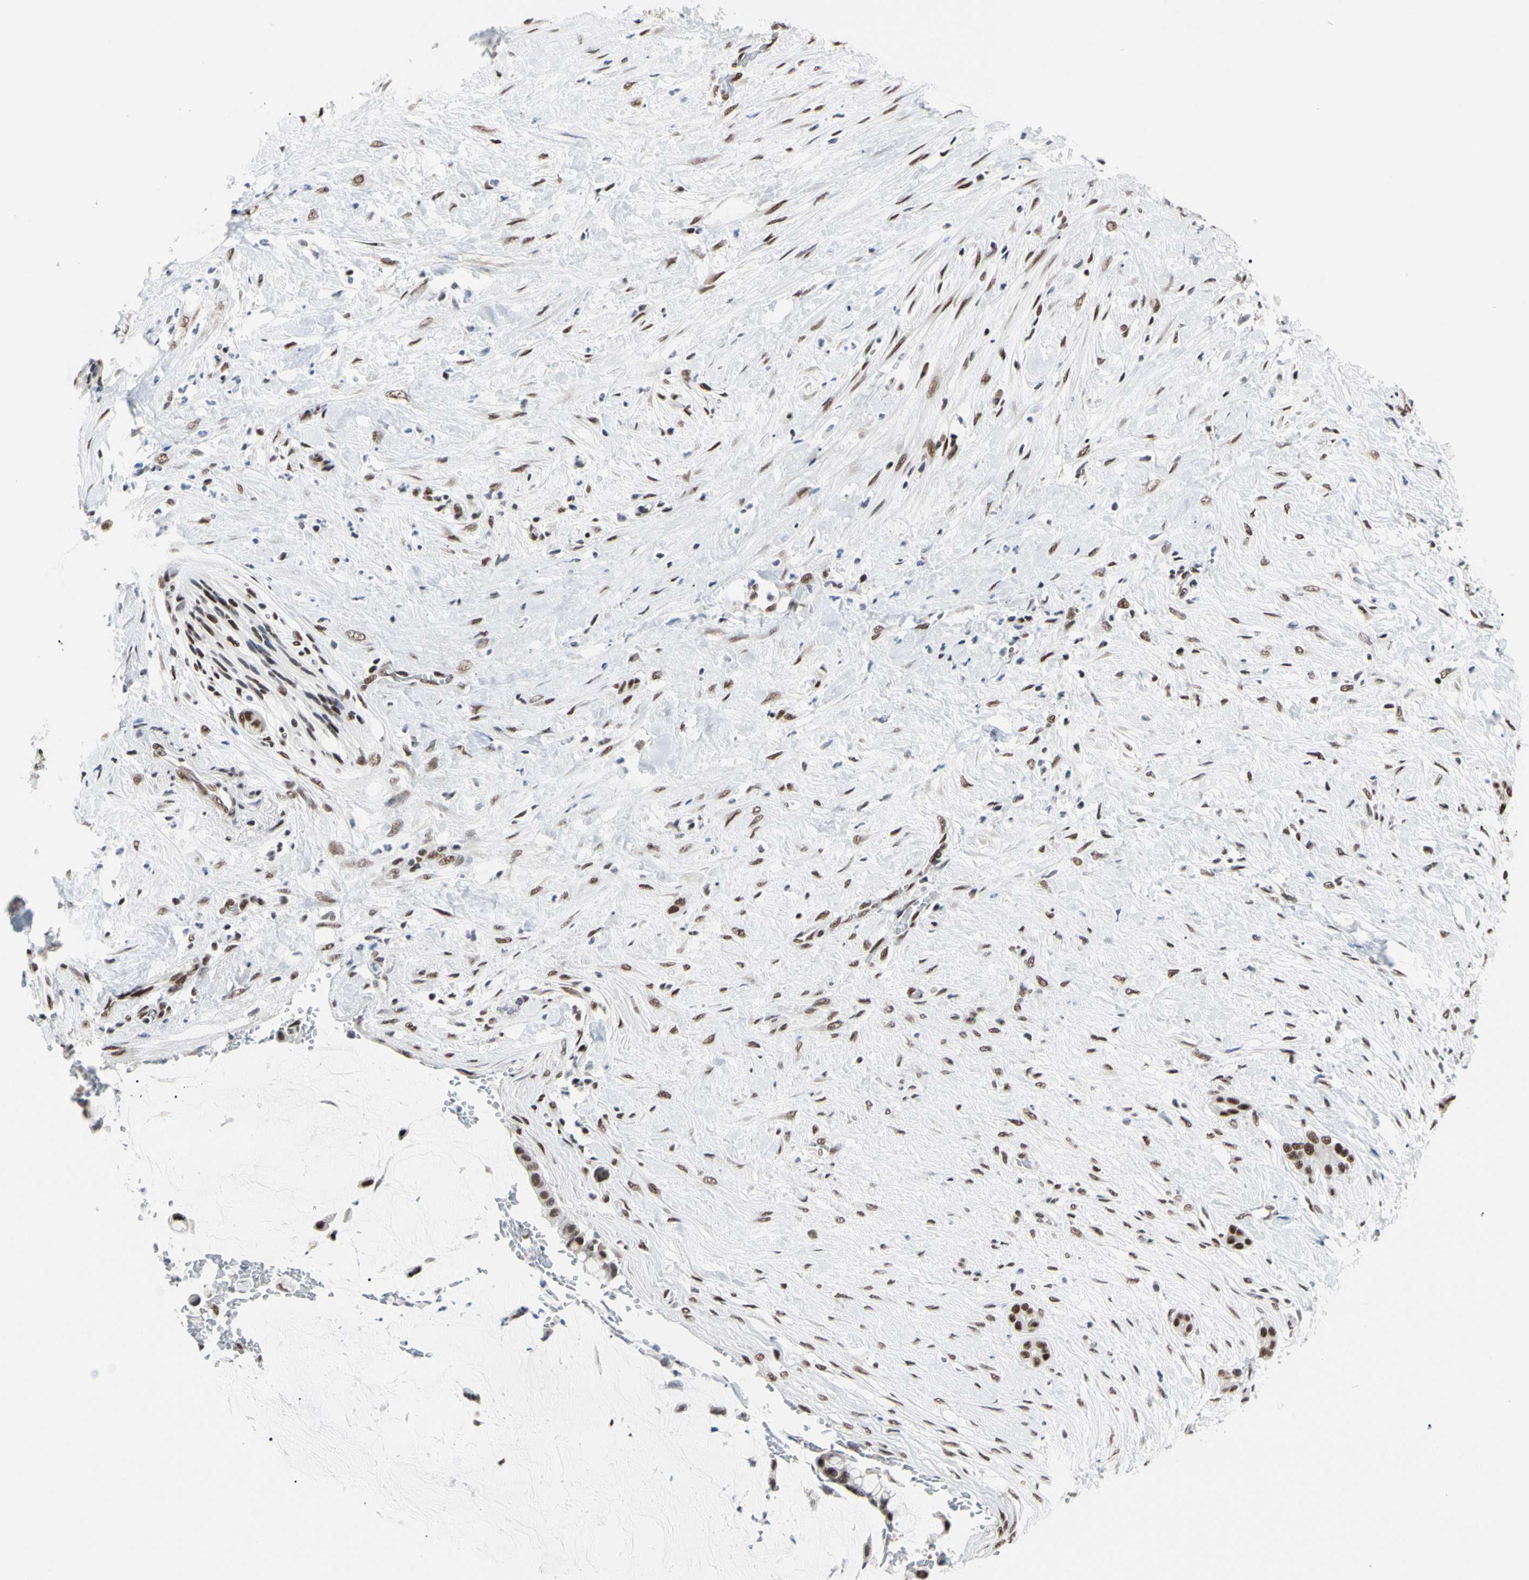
{"staining": {"intensity": "moderate", "quantity": ">75%", "location": "nuclear"}, "tissue": "pancreatic cancer", "cell_type": "Tumor cells", "image_type": "cancer", "snomed": [{"axis": "morphology", "description": "Adenocarcinoma, NOS"}, {"axis": "topography", "description": "Pancreas"}], "caption": "This image demonstrates pancreatic cancer stained with IHC to label a protein in brown. The nuclear of tumor cells show moderate positivity for the protein. Nuclei are counter-stained blue.", "gene": "FAM98B", "patient": {"sex": "male", "age": 41}}